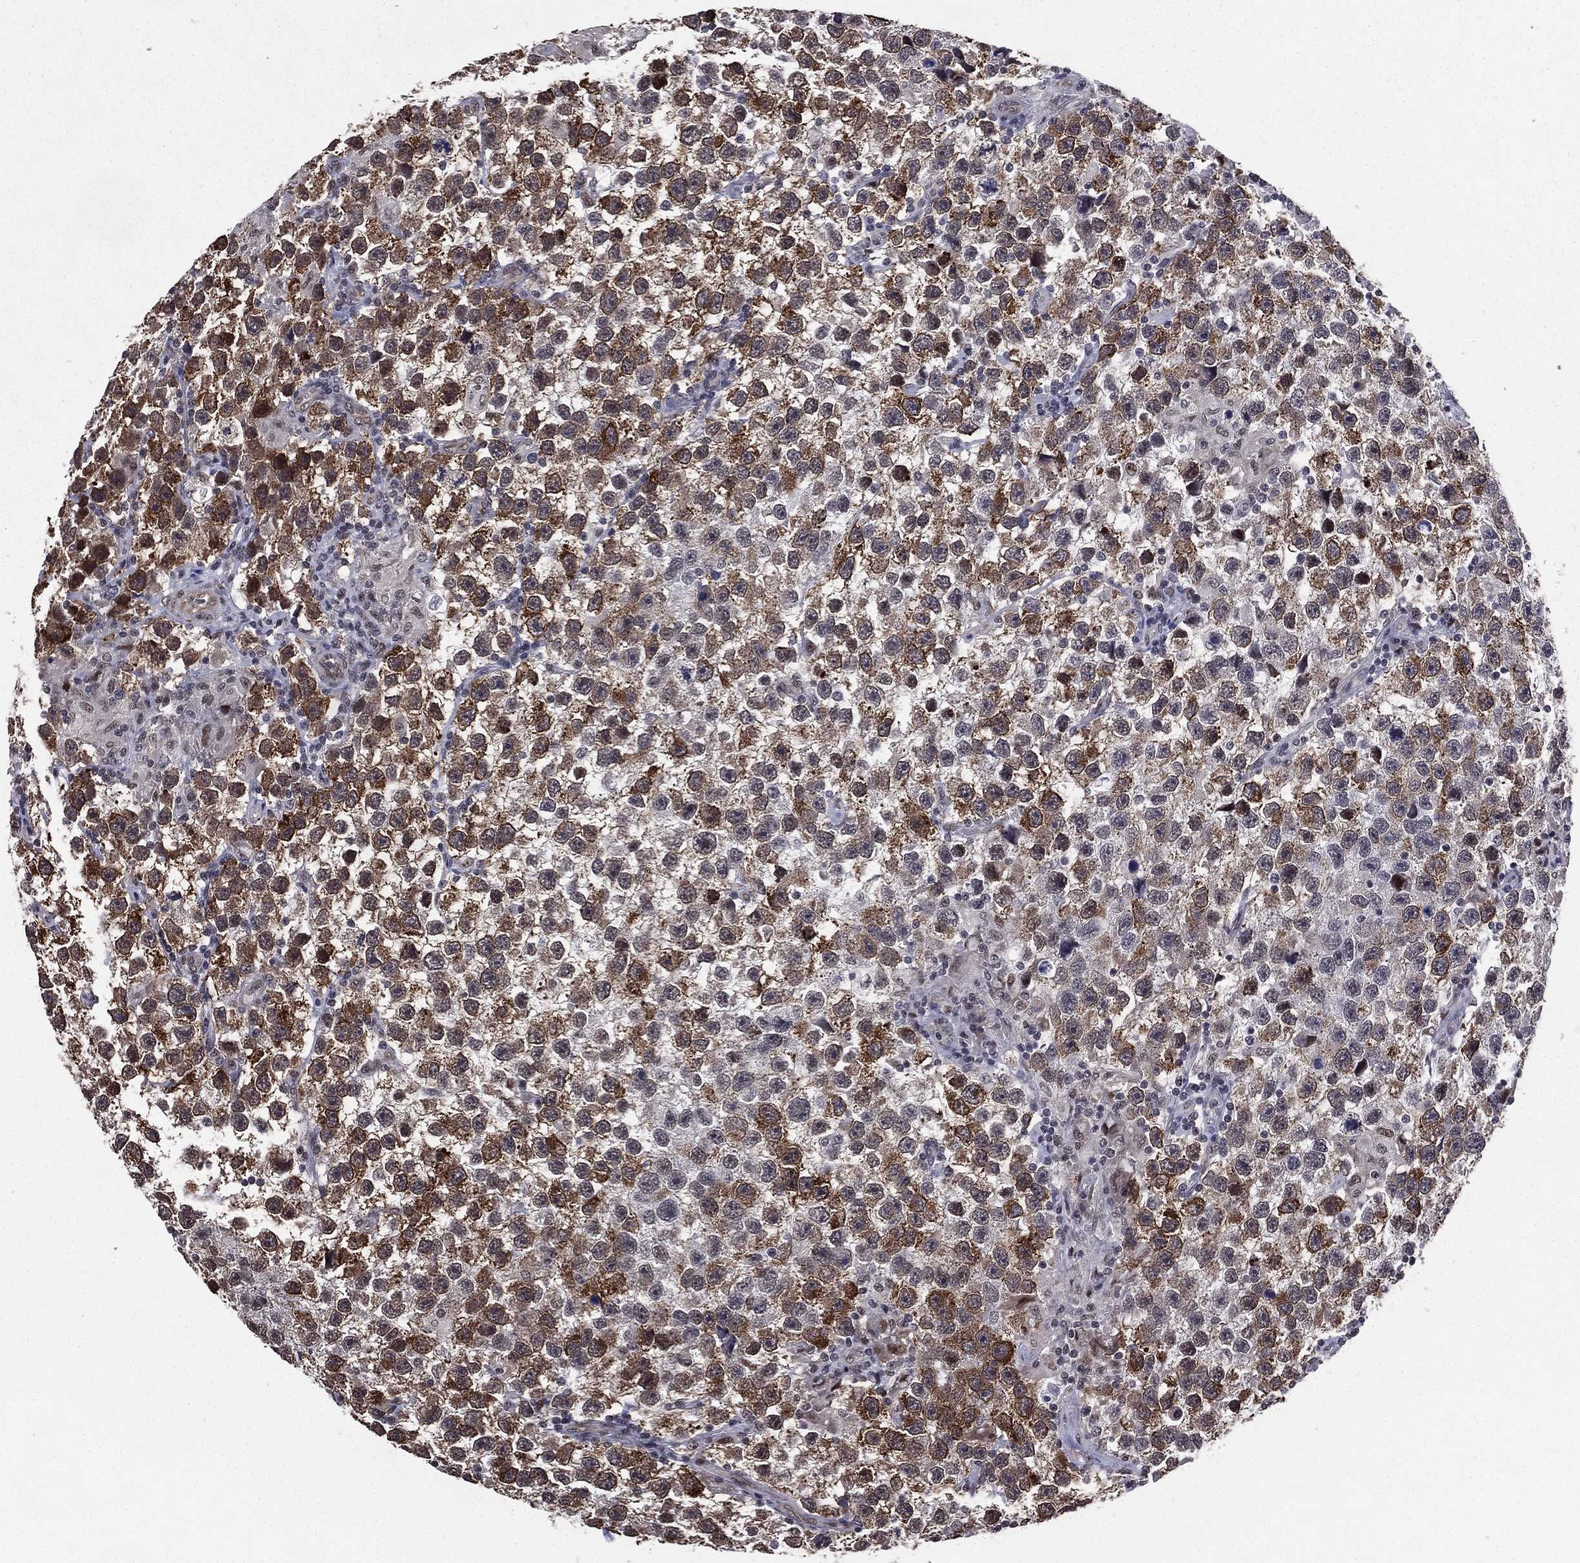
{"staining": {"intensity": "moderate", "quantity": "25%-75%", "location": "cytoplasmic/membranous"}, "tissue": "testis cancer", "cell_type": "Tumor cells", "image_type": "cancer", "snomed": [{"axis": "morphology", "description": "Seminoma, NOS"}, {"axis": "topography", "description": "Testis"}], "caption": "IHC (DAB) staining of seminoma (testis) exhibits moderate cytoplasmic/membranous protein positivity in about 25%-75% of tumor cells.", "gene": "RARB", "patient": {"sex": "male", "age": 26}}